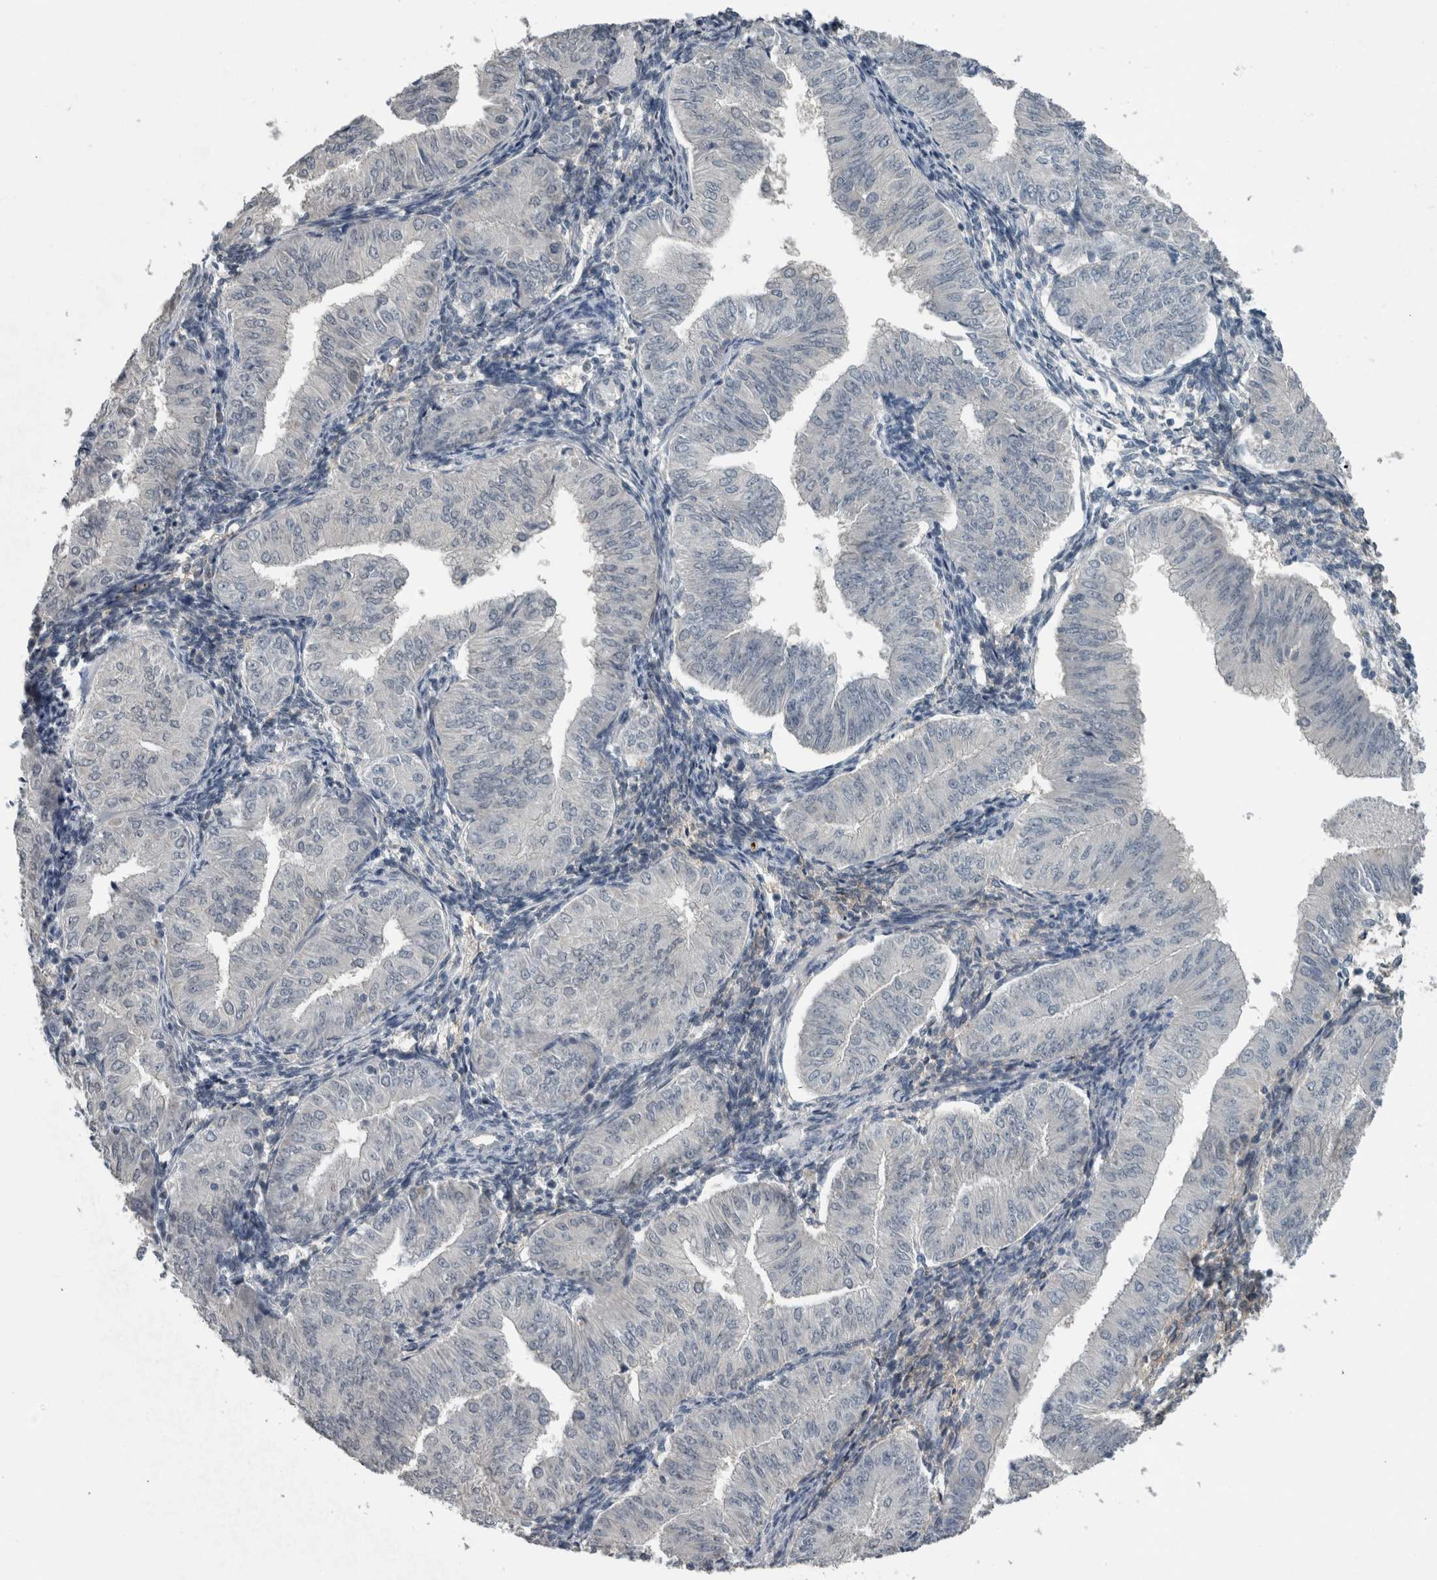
{"staining": {"intensity": "negative", "quantity": "none", "location": "none"}, "tissue": "endometrial cancer", "cell_type": "Tumor cells", "image_type": "cancer", "snomed": [{"axis": "morphology", "description": "Normal tissue, NOS"}, {"axis": "morphology", "description": "Adenocarcinoma, NOS"}, {"axis": "topography", "description": "Endometrium"}], "caption": "DAB (3,3'-diaminobenzidine) immunohistochemical staining of endometrial adenocarcinoma exhibits no significant staining in tumor cells.", "gene": "ACSF2", "patient": {"sex": "female", "age": 53}}